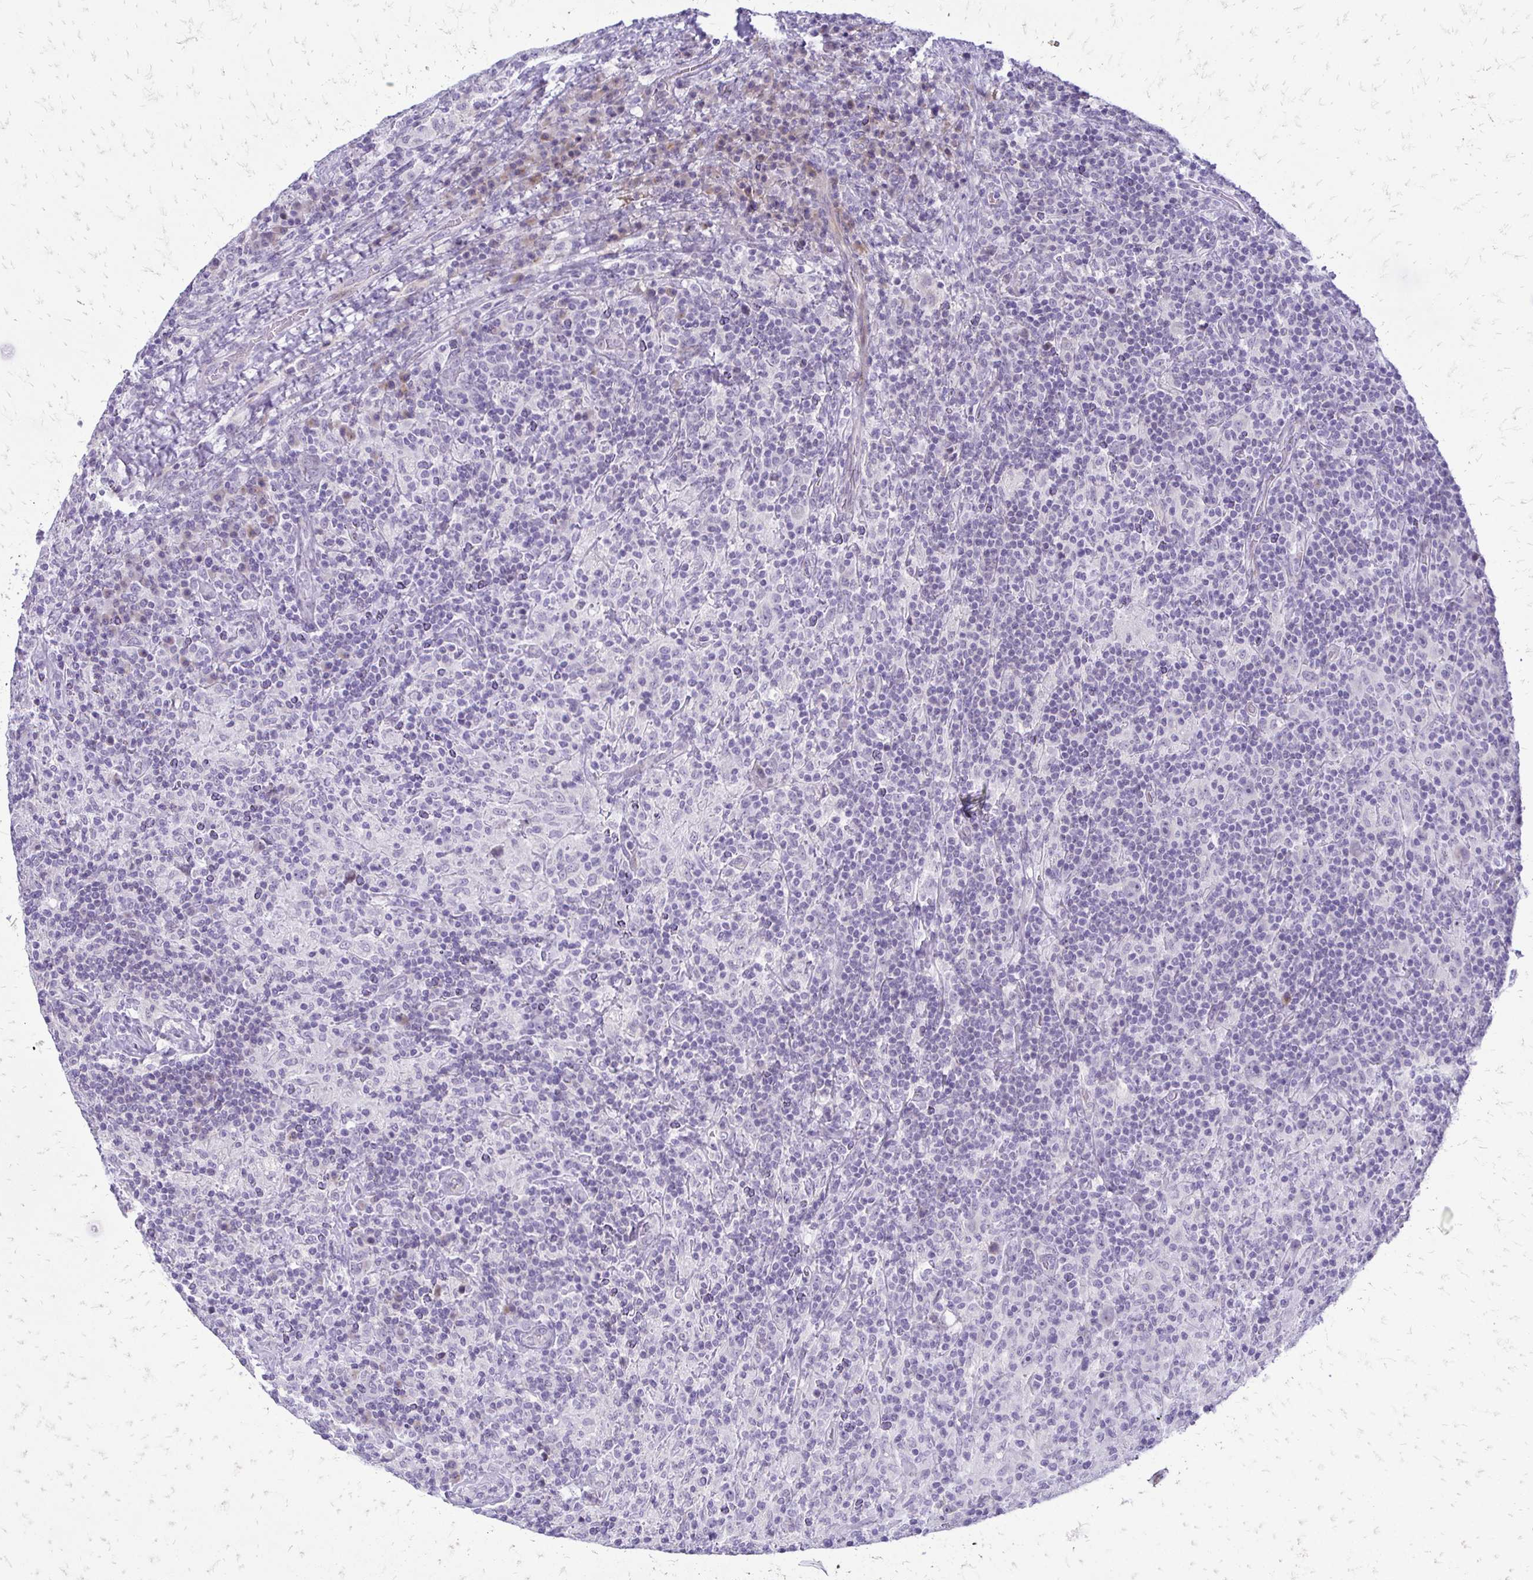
{"staining": {"intensity": "negative", "quantity": "none", "location": "none"}, "tissue": "lymphoma", "cell_type": "Tumor cells", "image_type": "cancer", "snomed": [{"axis": "morphology", "description": "Hodgkin's disease, NOS"}, {"axis": "topography", "description": "Lymph node"}], "caption": "Tumor cells are negative for brown protein staining in Hodgkin's disease.", "gene": "EPYC", "patient": {"sex": "male", "age": 70}}